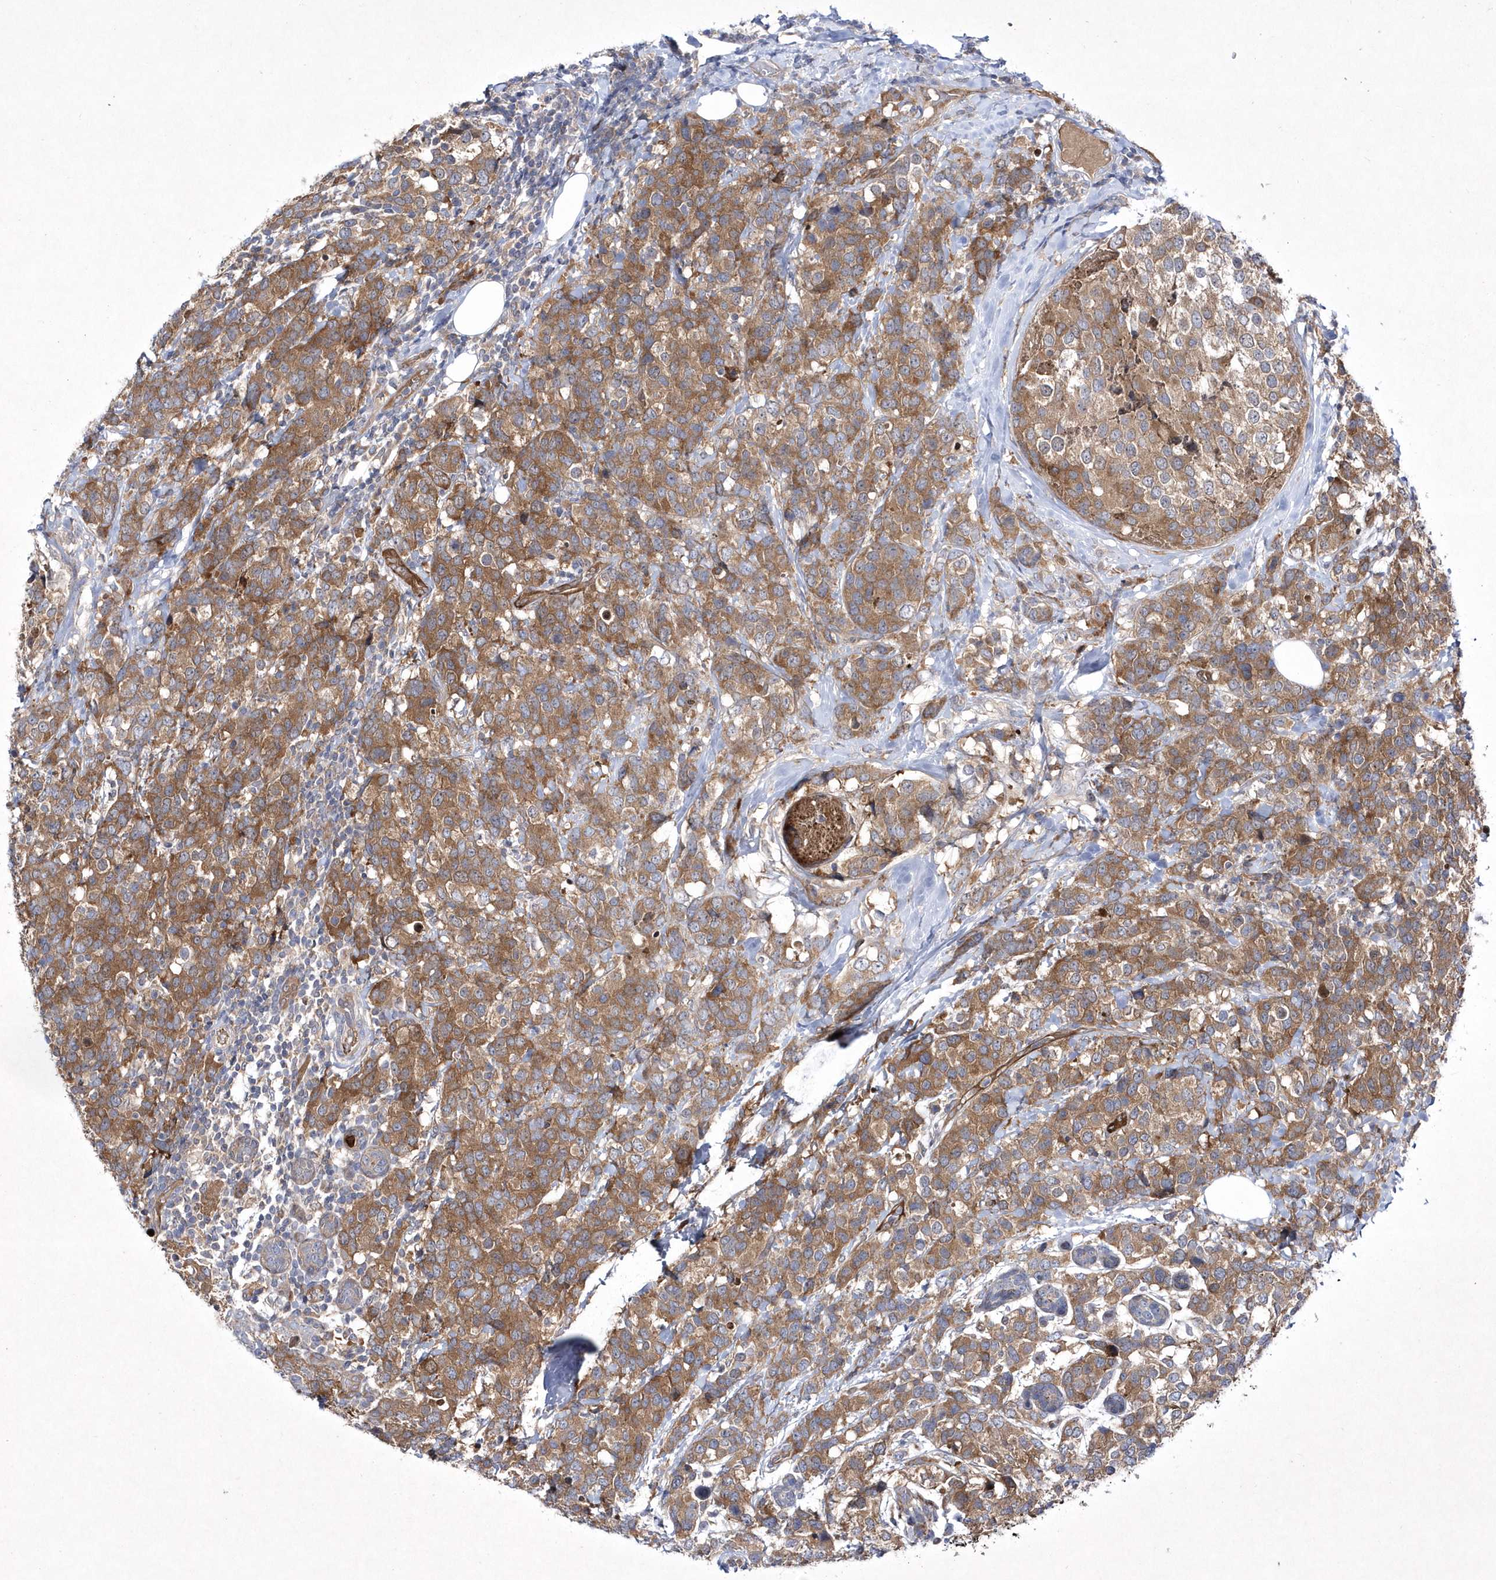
{"staining": {"intensity": "moderate", "quantity": ">75%", "location": "cytoplasmic/membranous"}, "tissue": "breast cancer", "cell_type": "Tumor cells", "image_type": "cancer", "snomed": [{"axis": "morphology", "description": "Lobular carcinoma"}, {"axis": "topography", "description": "Breast"}], "caption": "Human lobular carcinoma (breast) stained with a protein marker shows moderate staining in tumor cells.", "gene": "DSPP", "patient": {"sex": "female", "age": 59}}